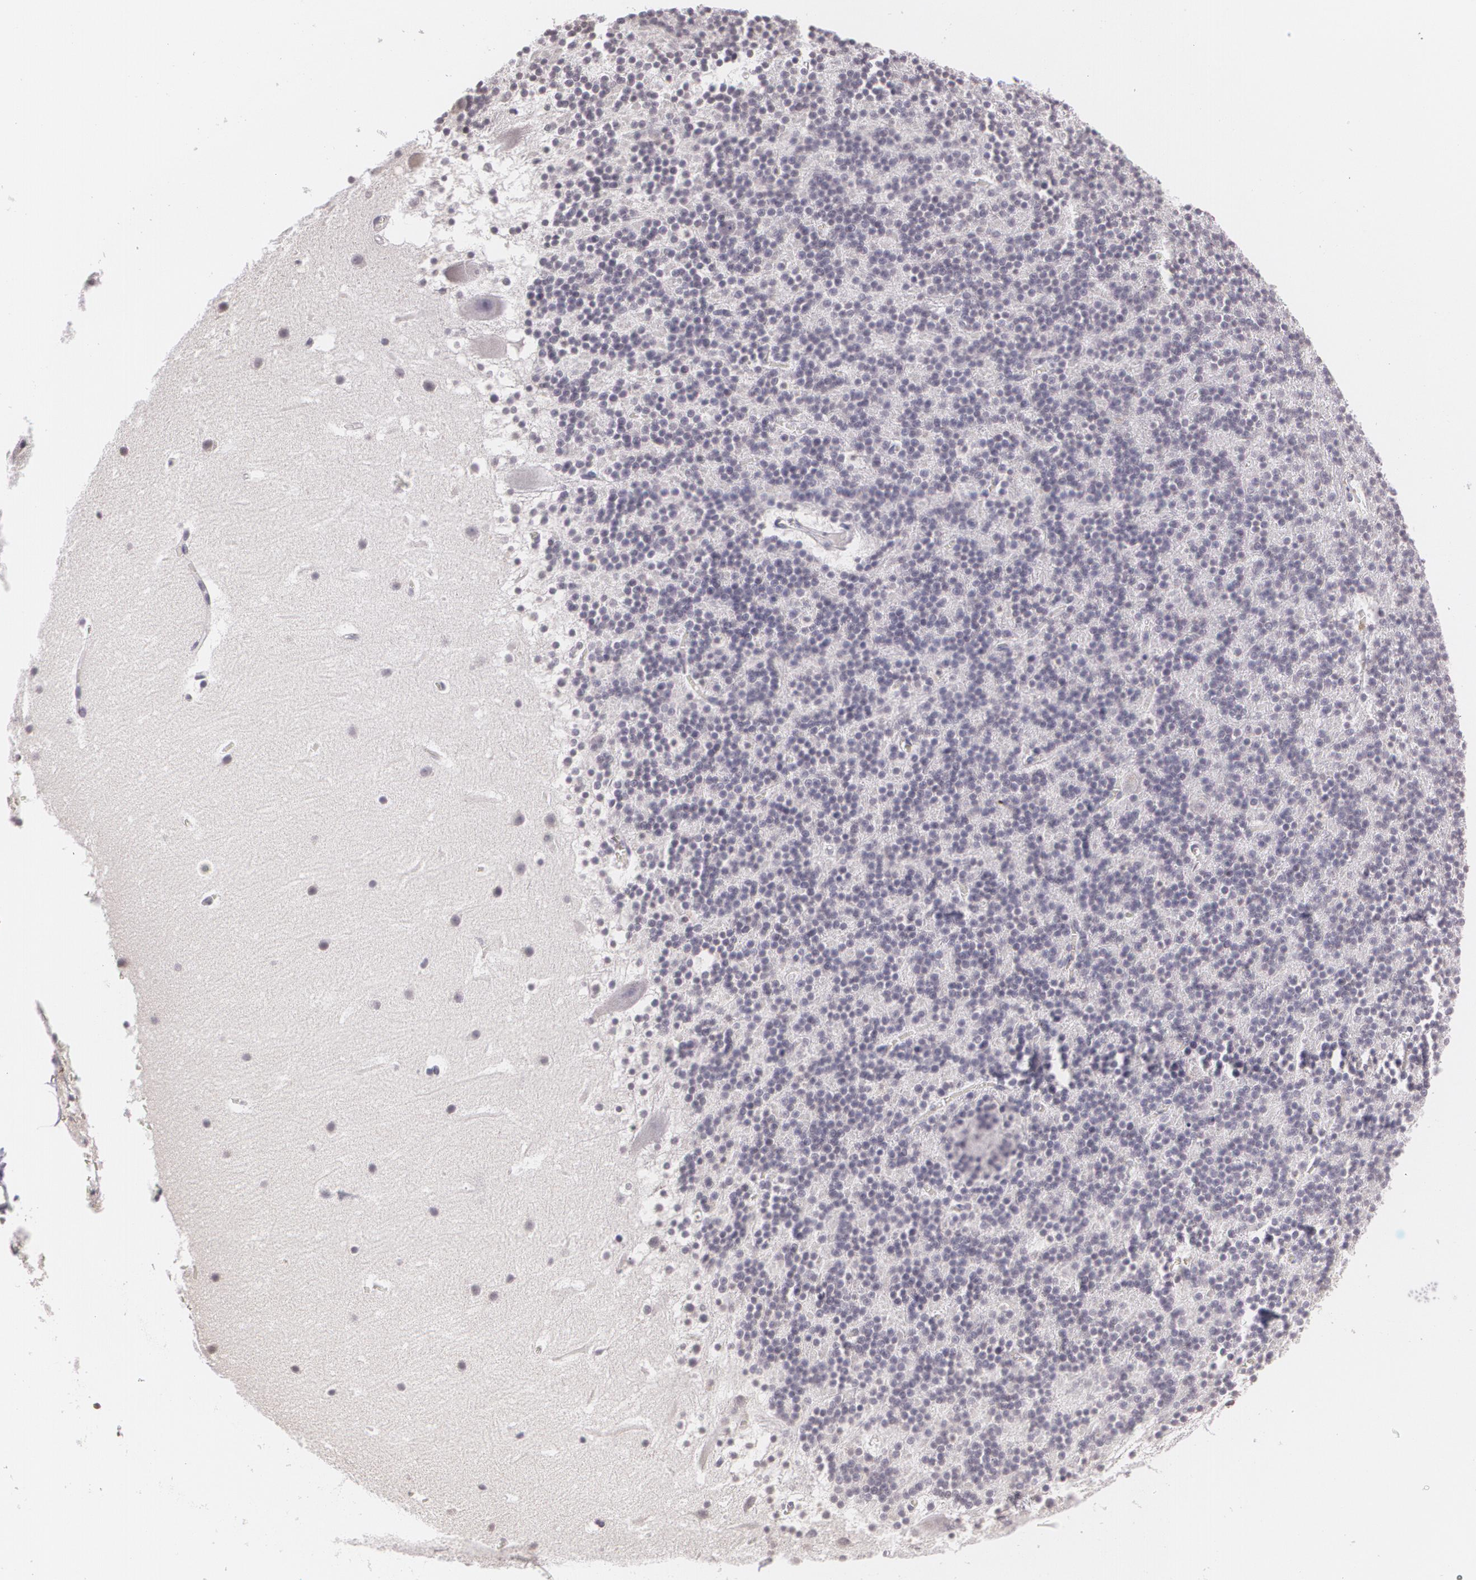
{"staining": {"intensity": "negative", "quantity": "none", "location": "none"}, "tissue": "cerebellum", "cell_type": "Cells in granular layer", "image_type": "normal", "snomed": [{"axis": "morphology", "description": "Normal tissue, NOS"}, {"axis": "topography", "description": "Cerebellum"}], "caption": "Cerebellum stained for a protein using immunohistochemistry (IHC) displays no positivity cells in granular layer.", "gene": "MUC1", "patient": {"sex": "male", "age": 45}}